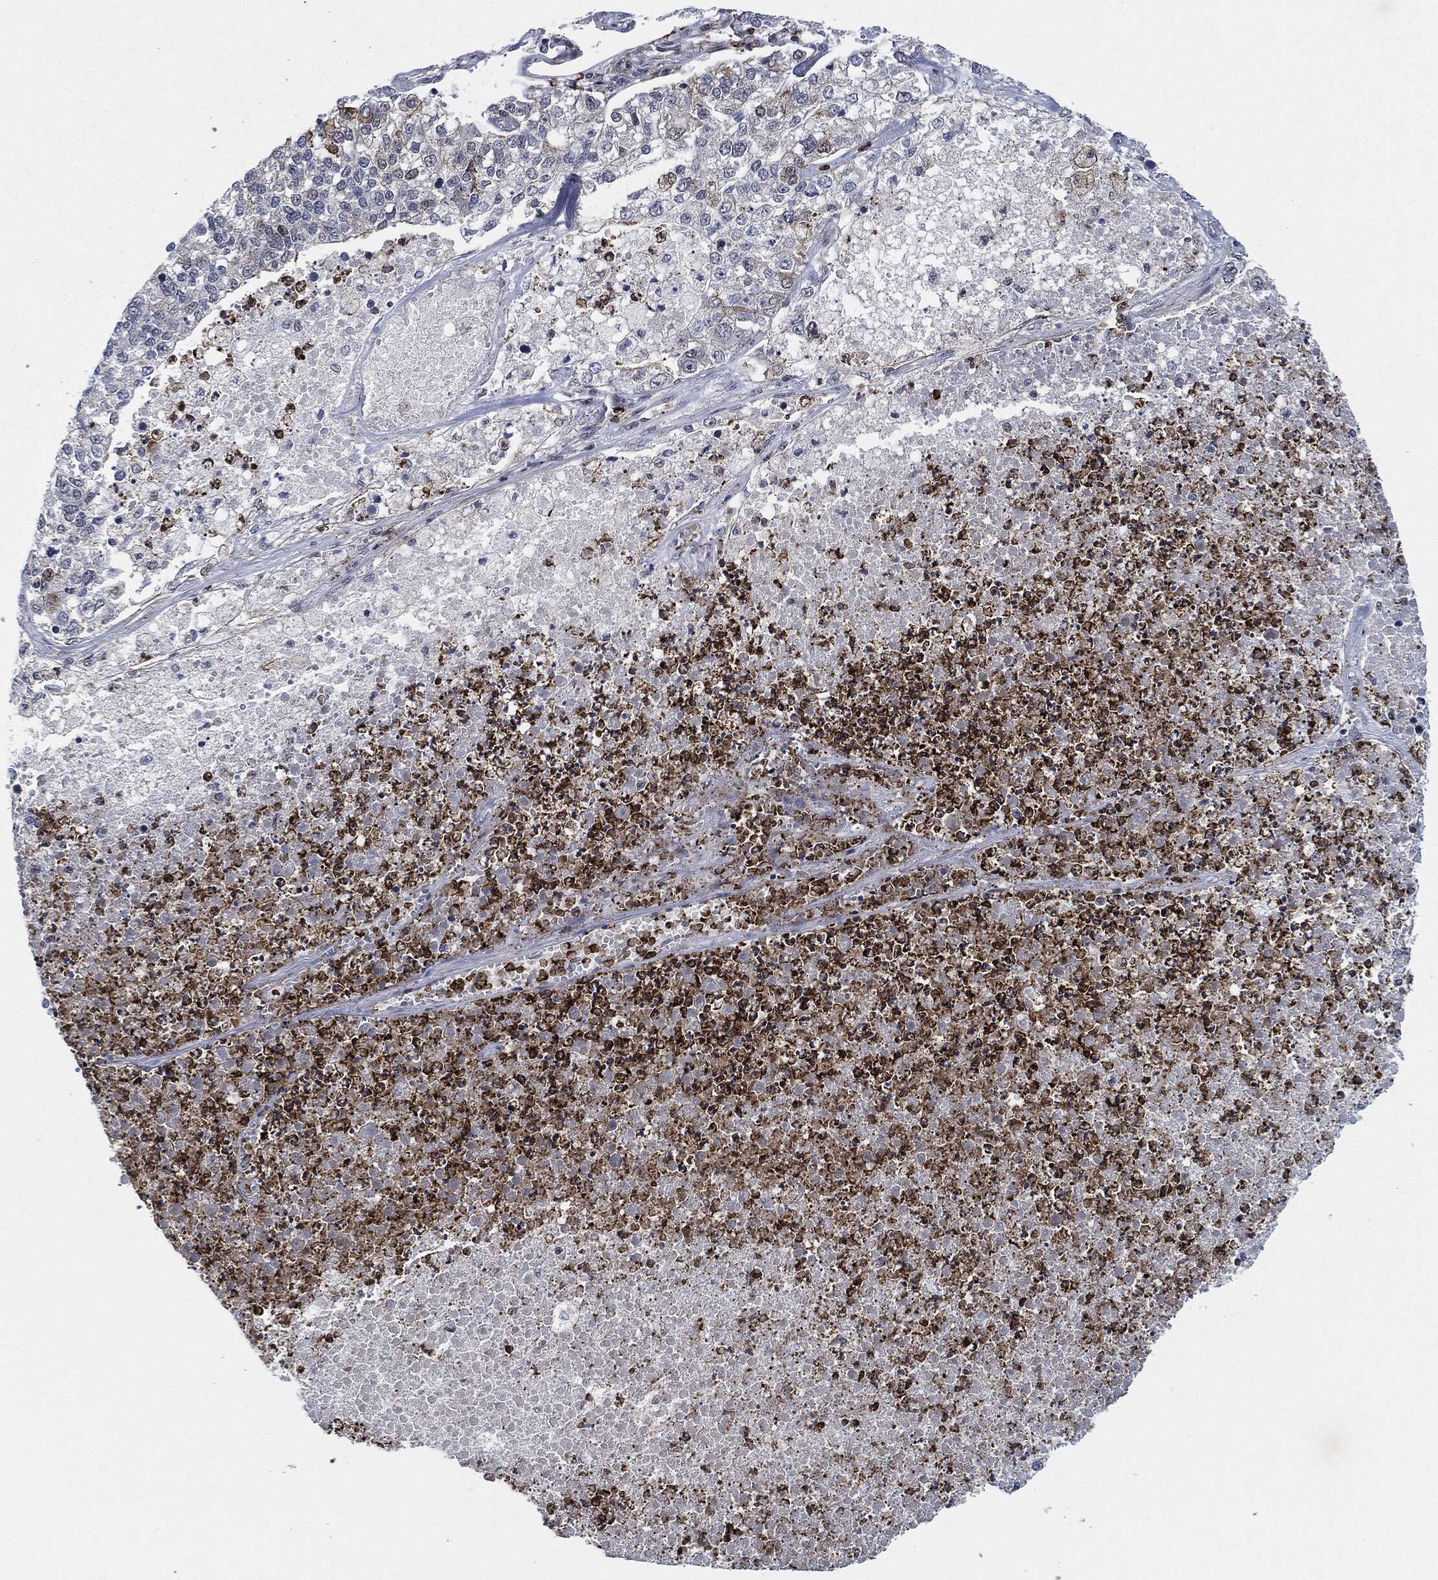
{"staining": {"intensity": "negative", "quantity": "none", "location": "none"}, "tissue": "lung cancer", "cell_type": "Tumor cells", "image_type": "cancer", "snomed": [{"axis": "morphology", "description": "Adenocarcinoma, NOS"}, {"axis": "topography", "description": "Lung"}], "caption": "Photomicrograph shows no significant protein expression in tumor cells of lung adenocarcinoma. (DAB immunohistochemistry (IHC) visualized using brightfield microscopy, high magnification).", "gene": "NANOS3", "patient": {"sex": "male", "age": 49}}